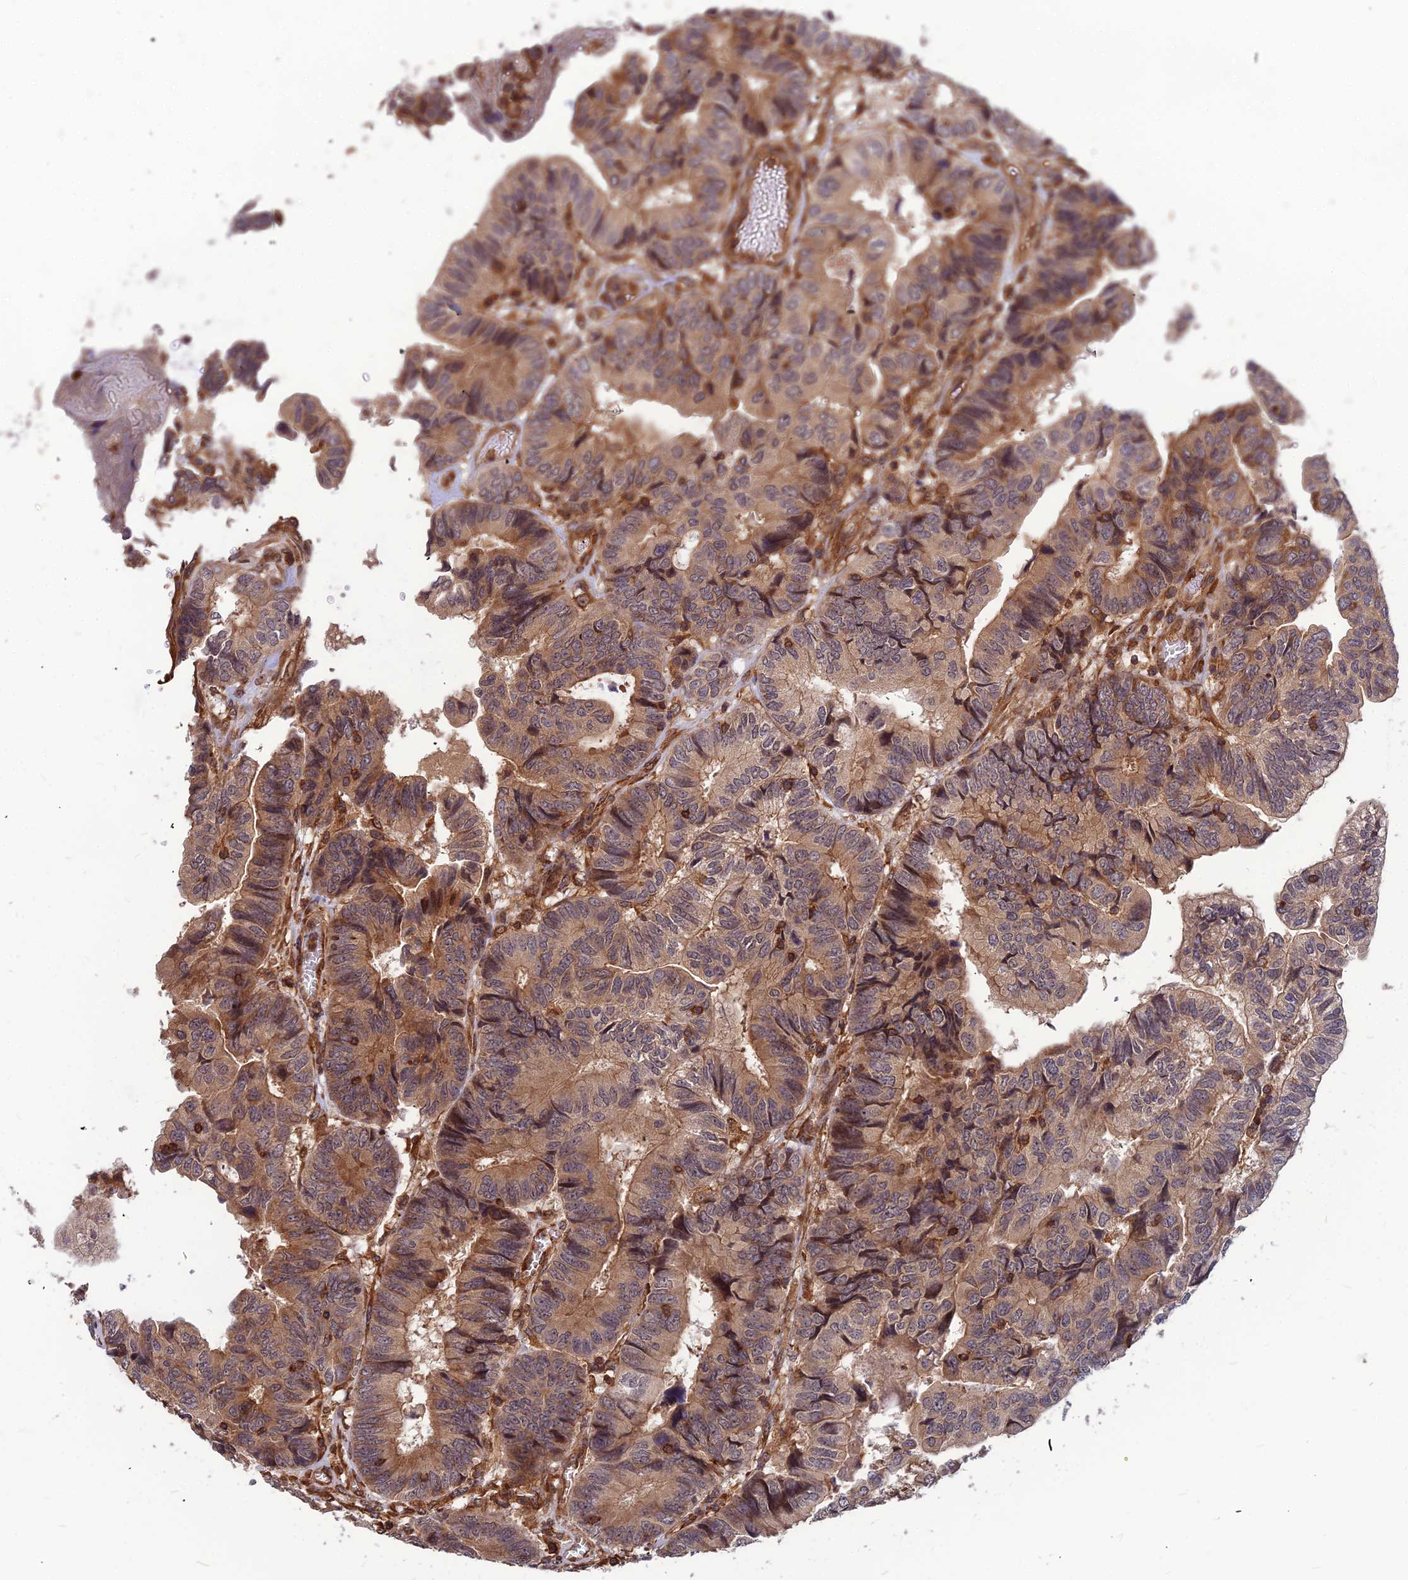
{"staining": {"intensity": "moderate", "quantity": ">75%", "location": "cytoplasmic/membranous"}, "tissue": "colorectal cancer", "cell_type": "Tumor cells", "image_type": "cancer", "snomed": [{"axis": "morphology", "description": "Adenocarcinoma, NOS"}, {"axis": "topography", "description": "Colon"}], "caption": "Colorectal adenocarcinoma tissue reveals moderate cytoplasmic/membranous positivity in about >75% of tumor cells, visualized by immunohistochemistry.", "gene": "ZNF467", "patient": {"sex": "male", "age": 85}}